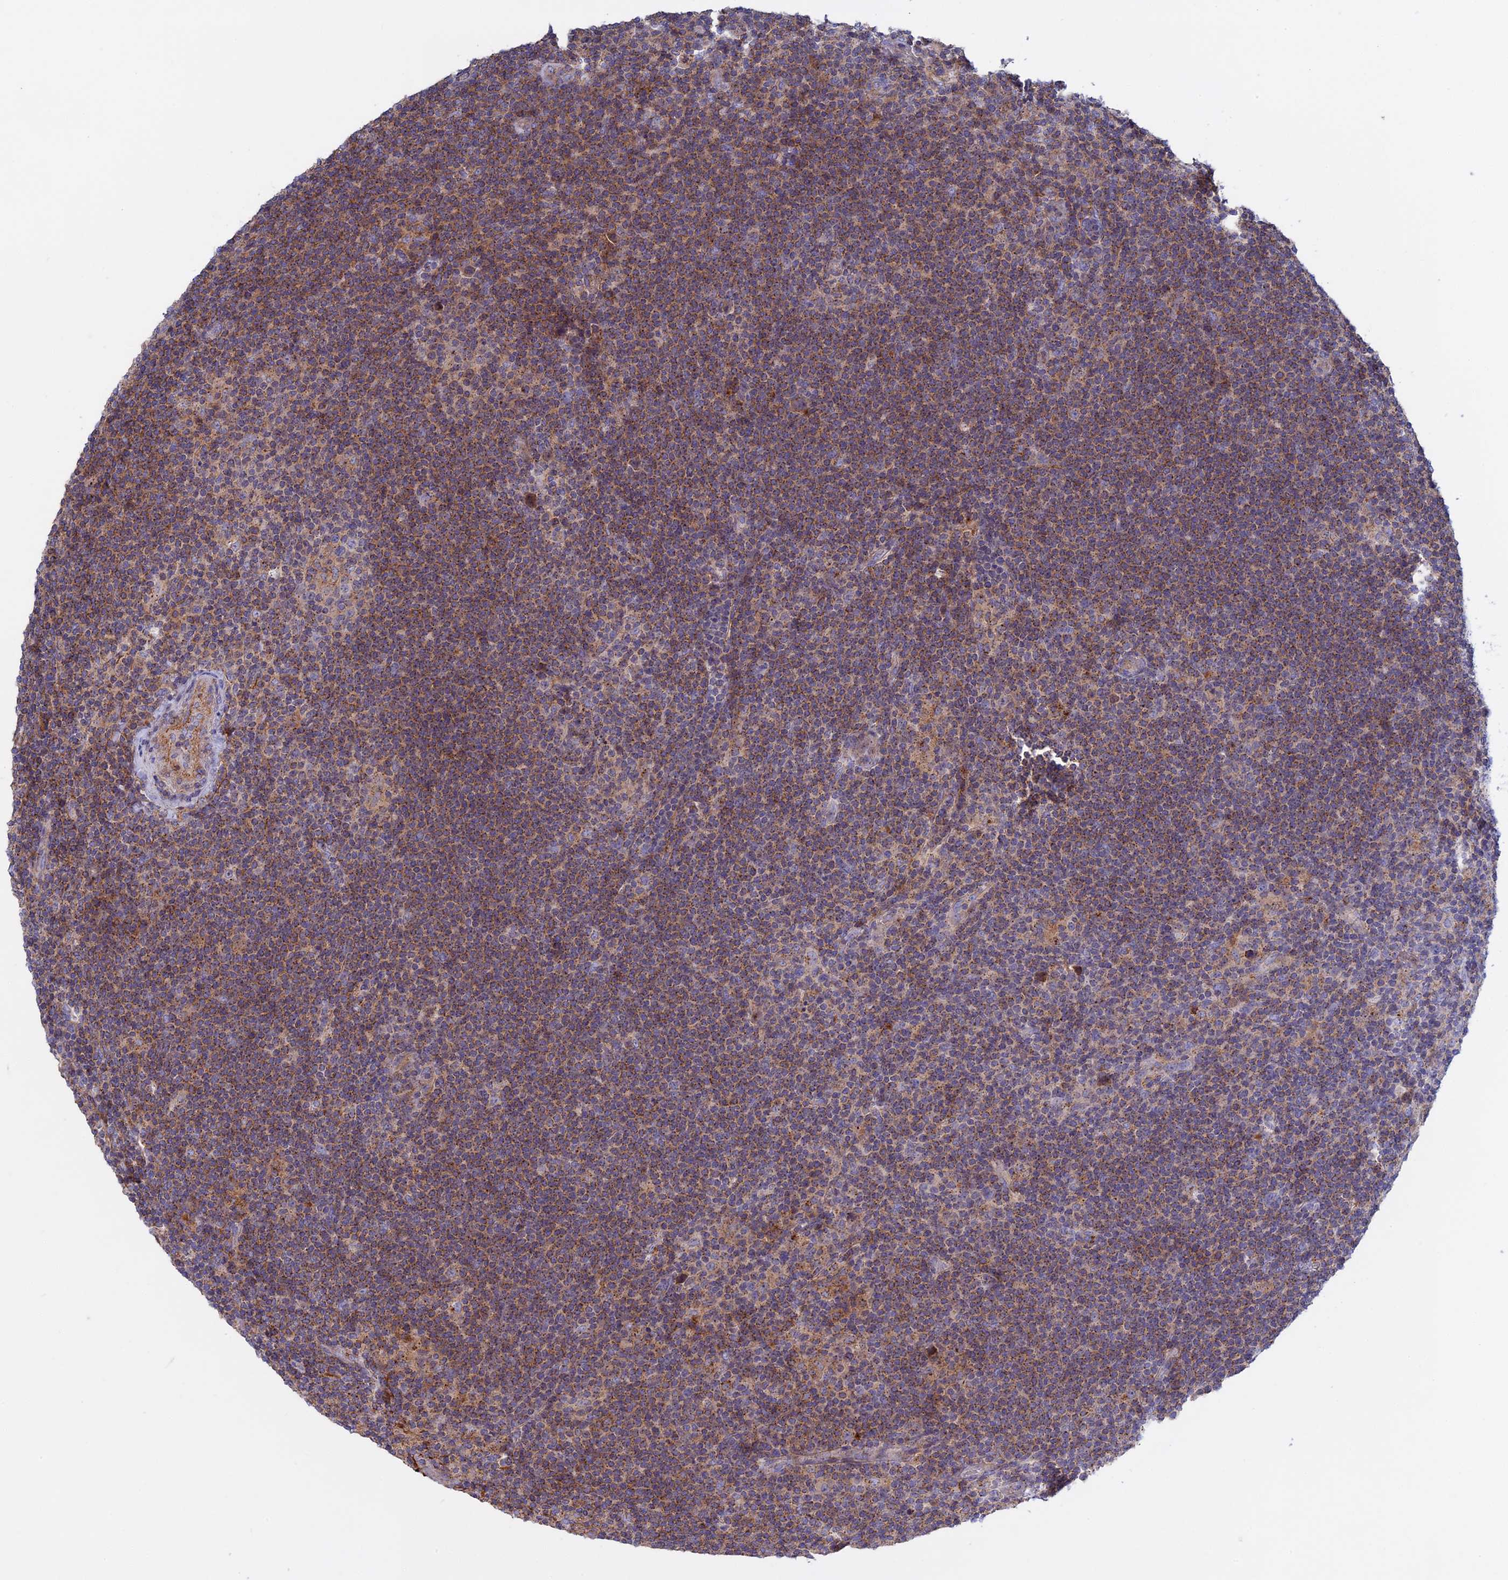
{"staining": {"intensity": "negative", "quantity": "none", "location": "none"}, "tissue": "lymphoma", "cell_type": "Tumor cells", "image_type": "cancer", "snomed": [{"axis": "morphology", "description": "Hodgkin's disease, NOS"}, {"axis": "topography", "description": "Lymph node"}], "caption": "Immunohistochemistry (IHC) micrograph of Hodgkin's disease stained for a protein (brown), which shows no positivity in tumor cells.", "gene": "LYPD5", "patient": {"sex": "female", "age": 57}}